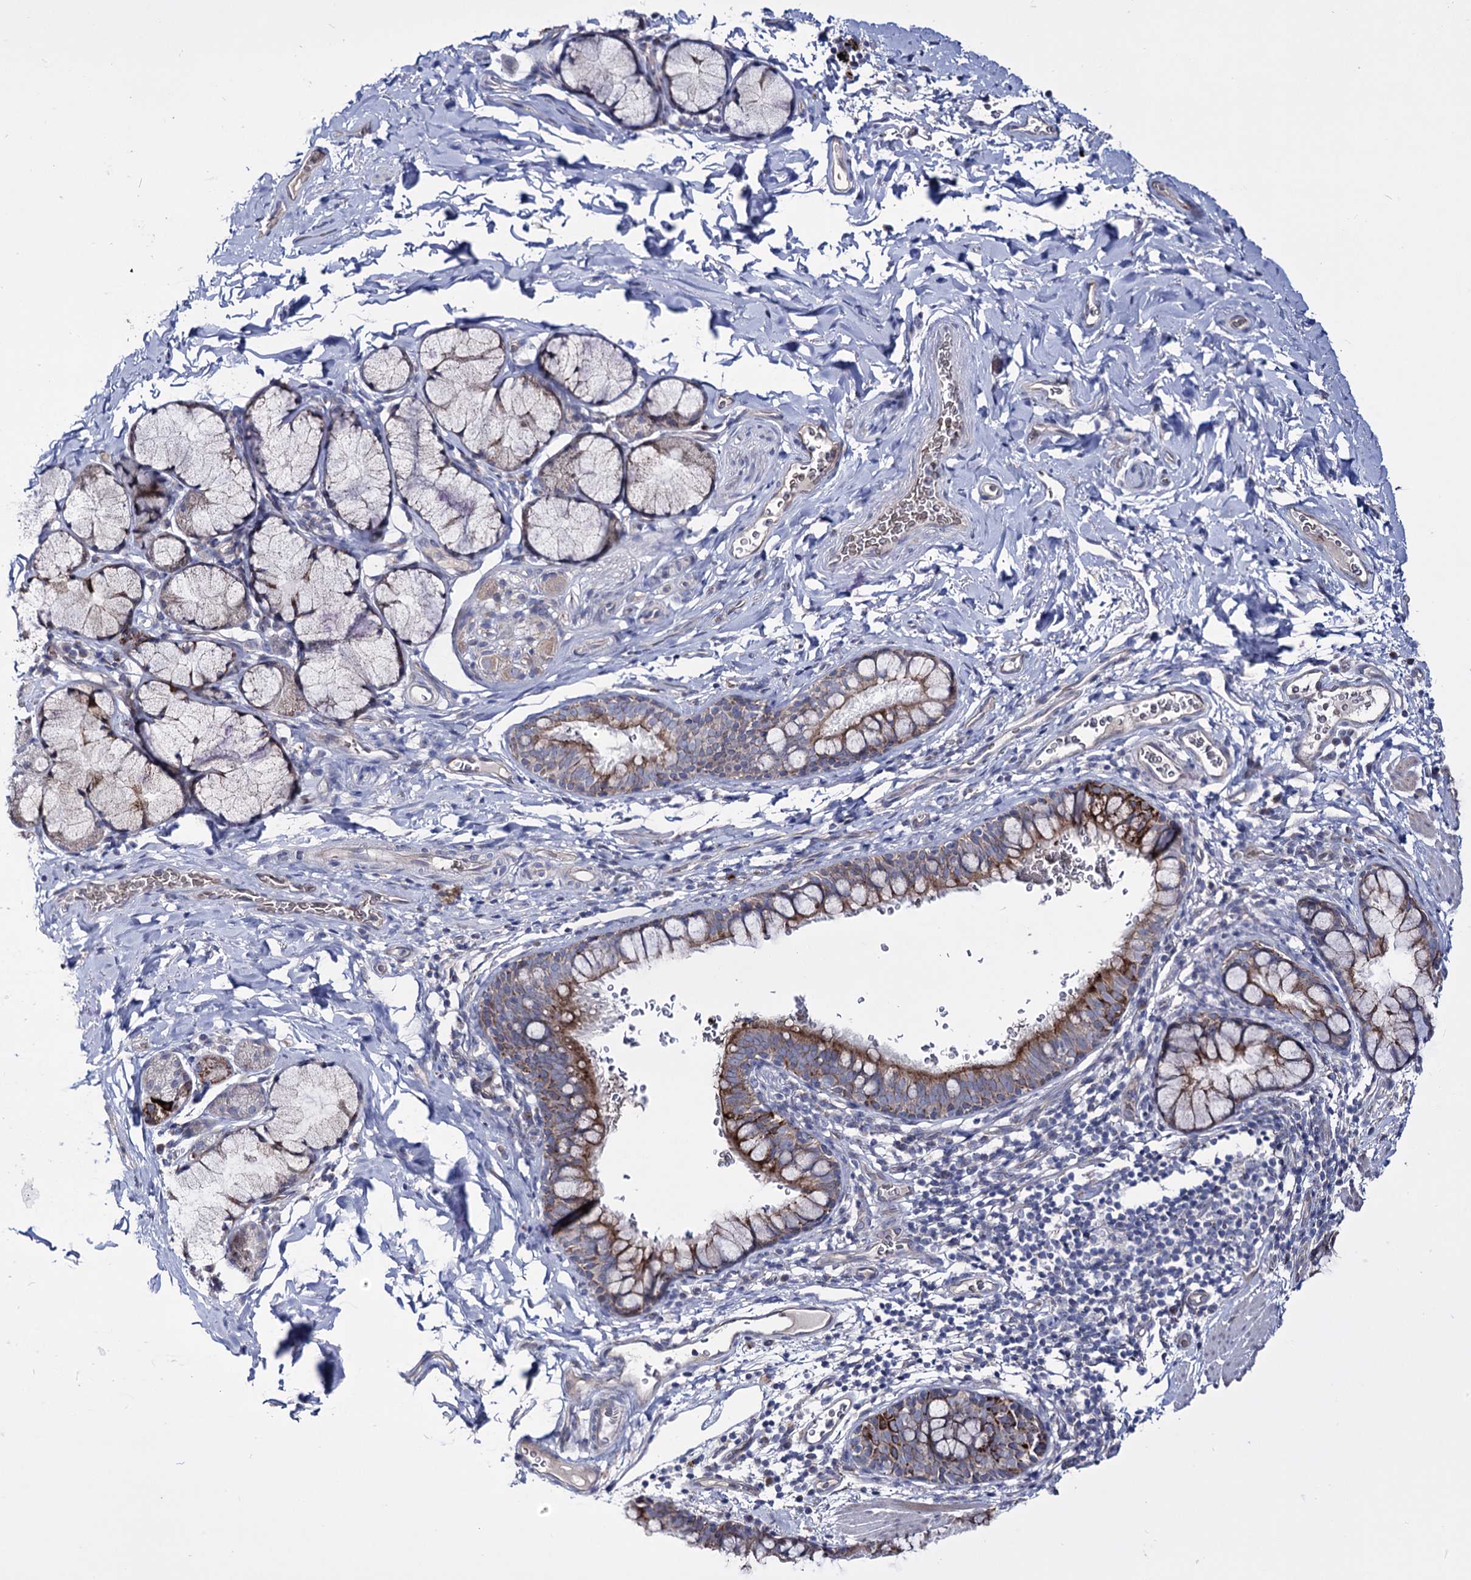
{"staining": {"intensity": "moderate", "quantity": "25%-75%", "location": "cytoplasmic/membranous"}, "tissue": "bronchus", "cell_type": "Respiratory epithelial cells", "image_type": "normal", "snomed": [{"axis": "morphology", "description": "Normal tissue, NOS"}, {"axis": "topography", "description": "Cartilage tissue"}, {"axis": "topography", "description": "Bronchus"}], "caption": "A high-resolution histopathology image shows immunohistochemistry (IHC) staining of unremarkable bronchus, which displays moderate cytoplasmic/membranous positivity in approximately 25%-75% of respiratory epithelial cells.", "gene": "OSBPL5", "patient": {"sex": "female", "age": 36}}